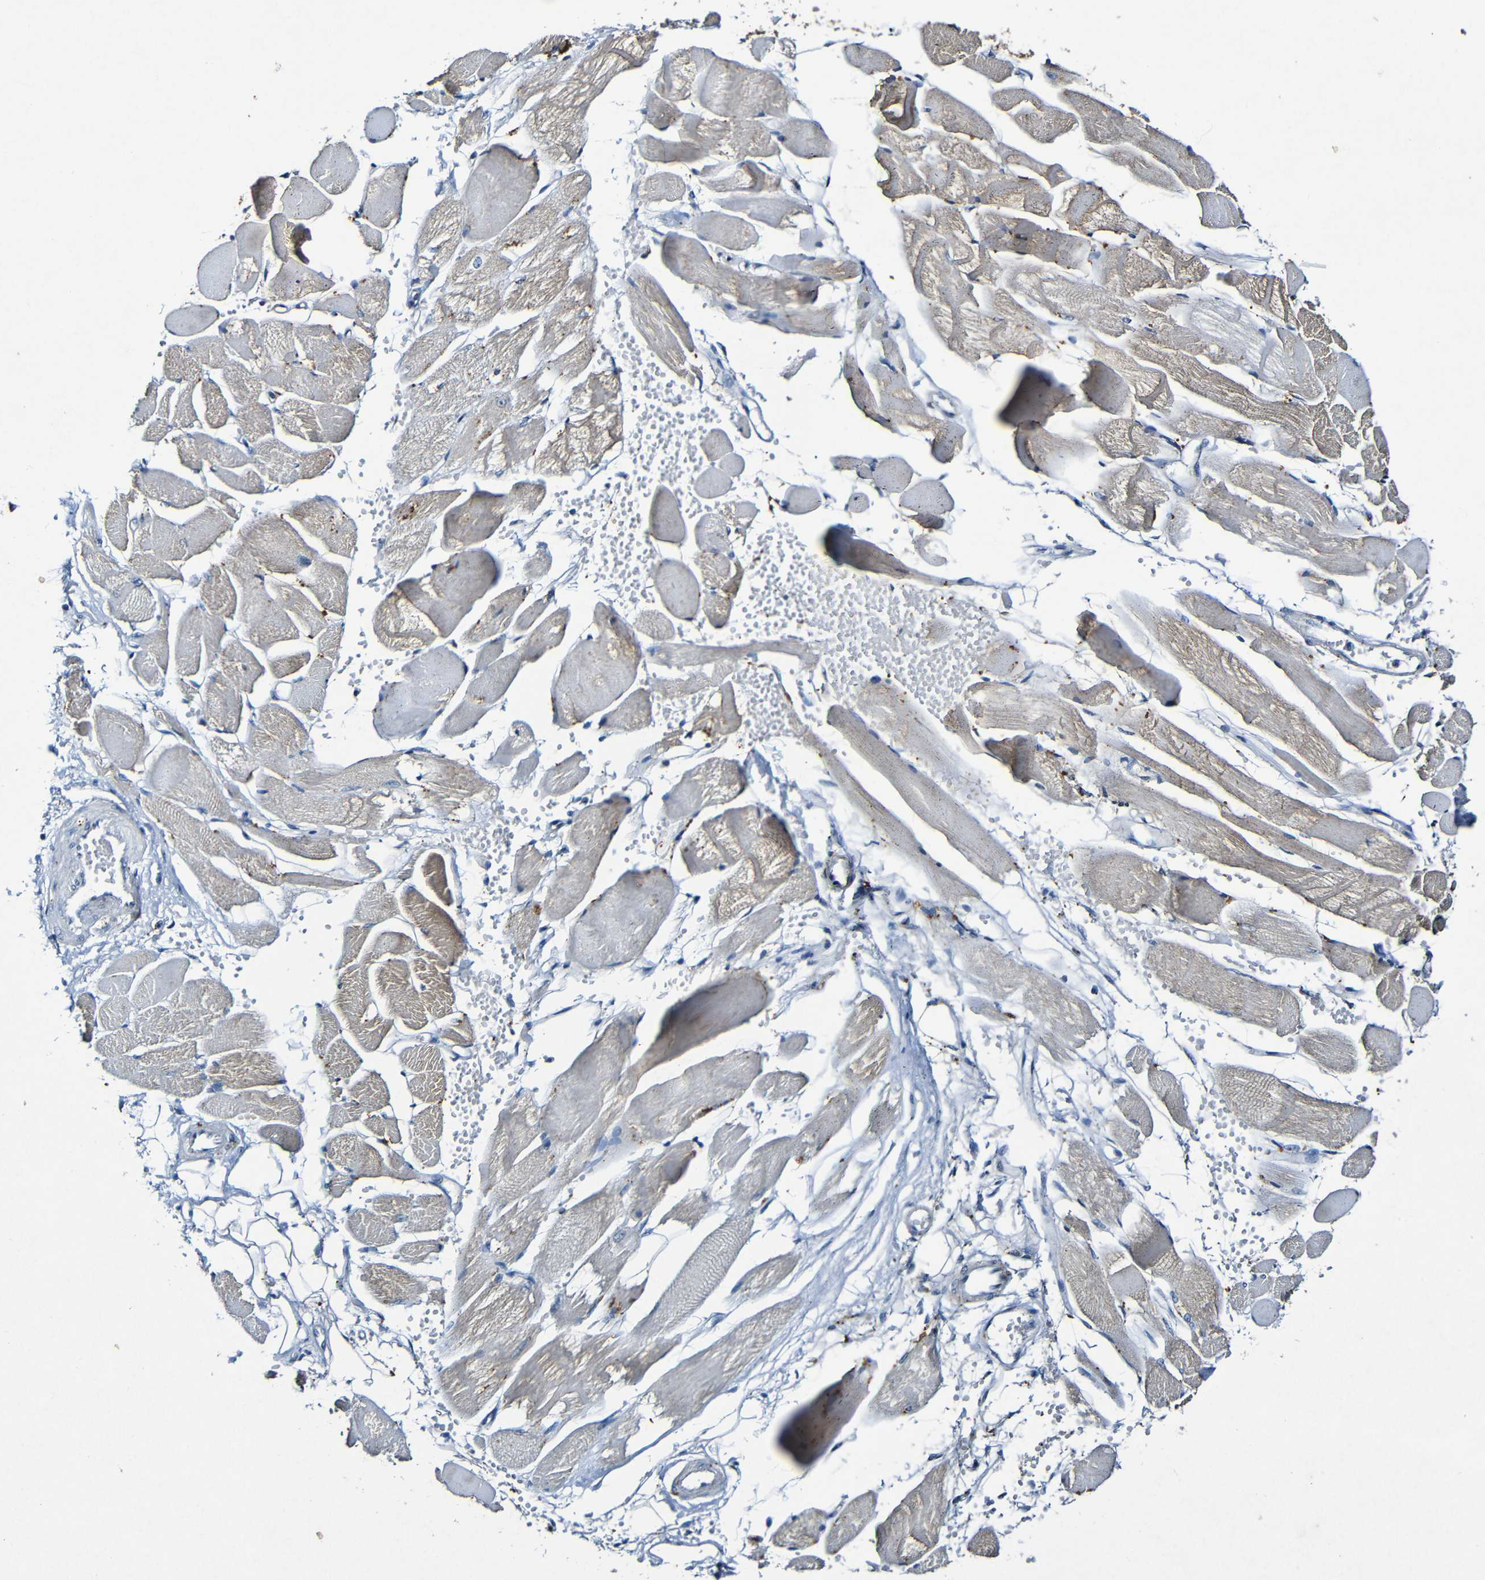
{"staining": {"intensity": "weak", "quantity": "25%-75%", "location": "cytoplasmic/membranous"}, "tissue": "skeletal muscle", "cell_type": "Myocytes", "image_type": "normal", "snomed": [{"axis": "morphology", "description": "Normal tissue, NOS"}, {"axis": "topography", "description": "Skeletal muscle"}, {"axis": "topography", "description": "Peripheral nerve tissue"}], "caption": "Immunohistochemical staining of unremarkable human skeletal muscle reveals low levels of weak cytoplasmic/membranous expression in about 25%-75% of myocytes. (DAB IHC, brown staining for protein, blue staining for nuclei).", "gene": "LRRC70", "patient": {"sex": "female", "age": 84}}